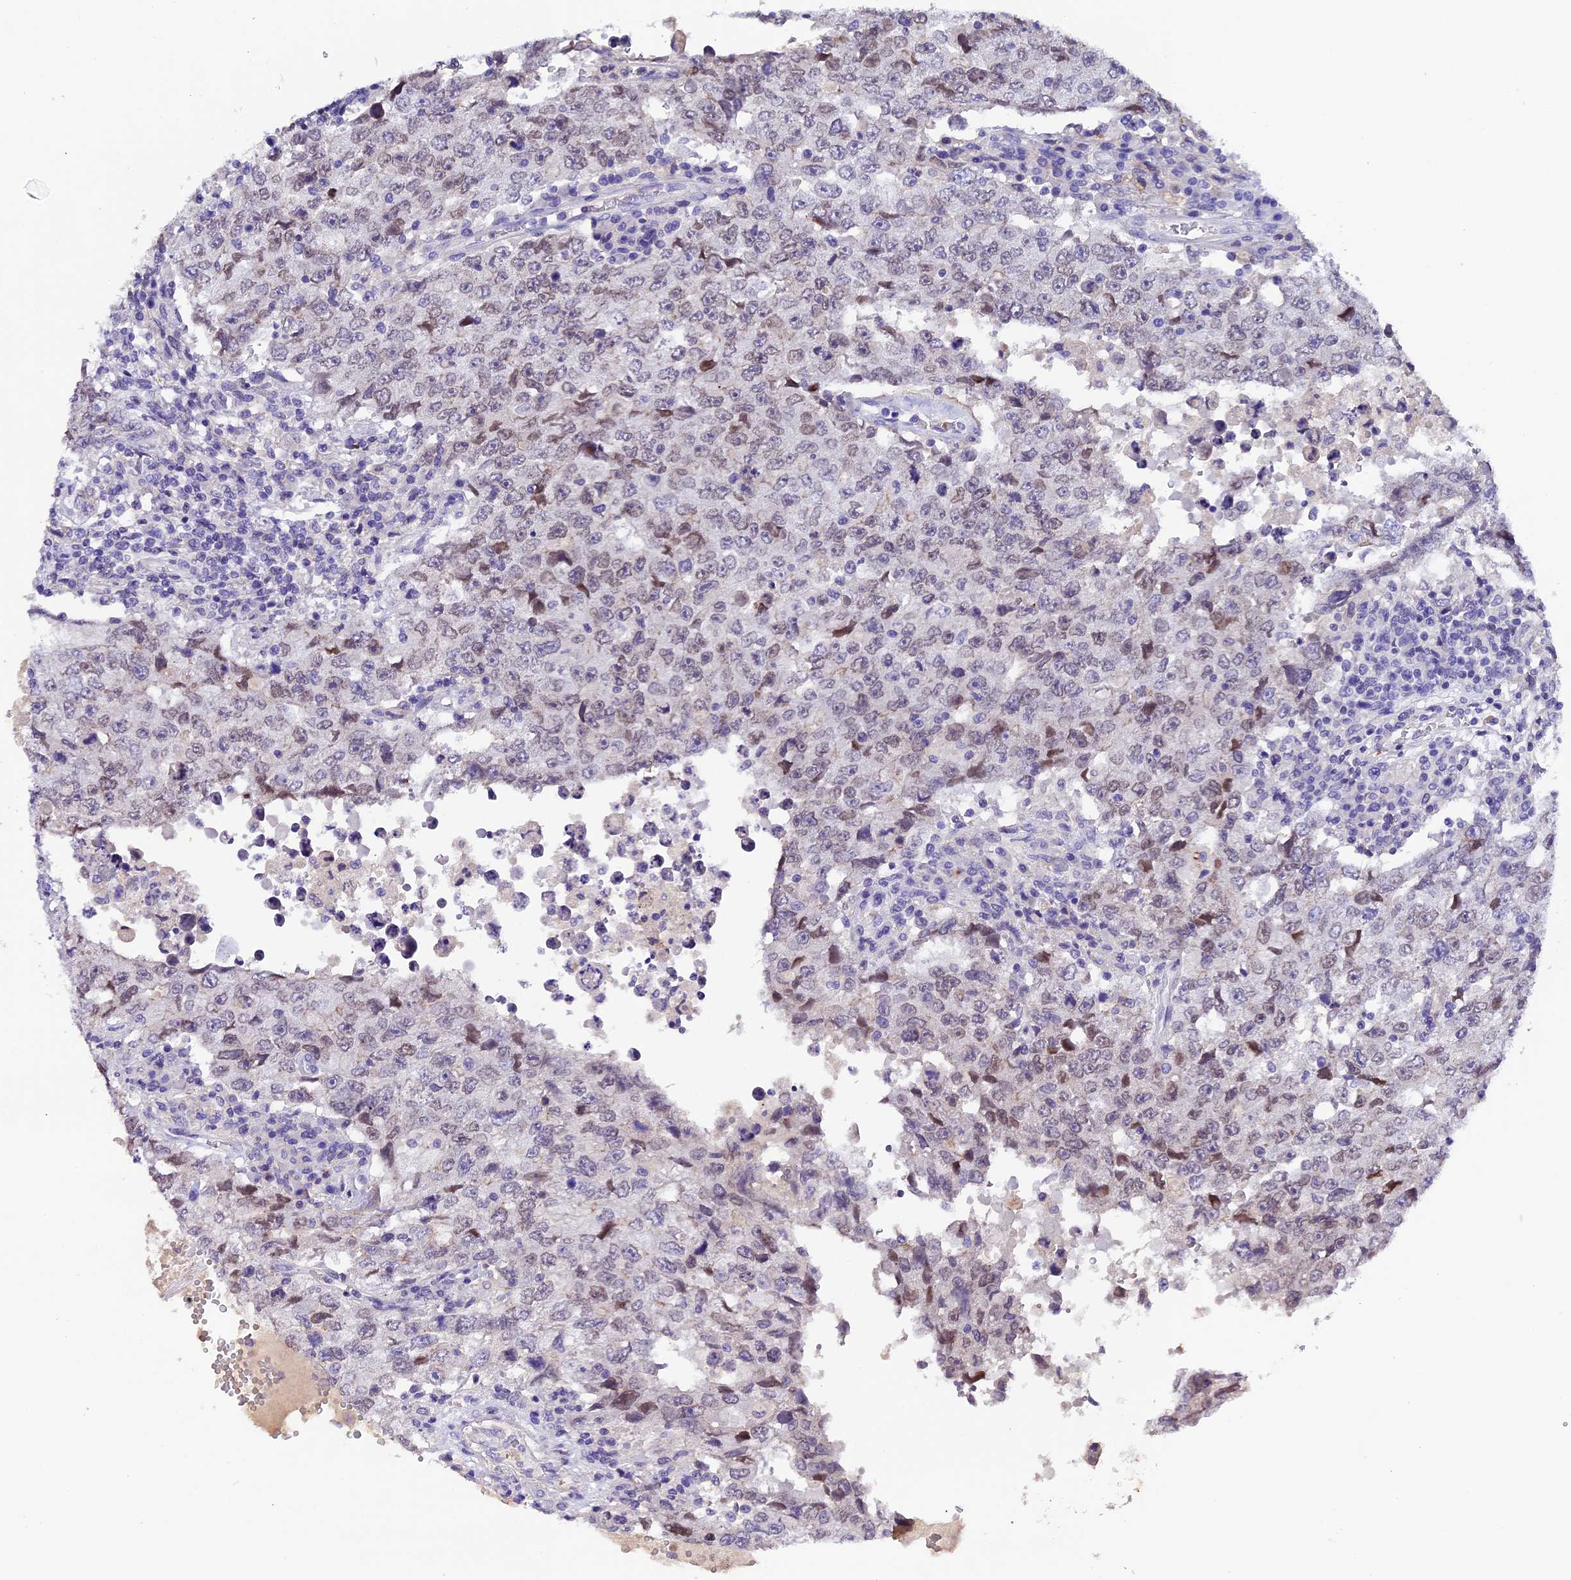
{"staining": {"intensity": "negative", "quantity": "none", "location": "none"}, "tissue": "testis cancer", "cell_type": "Tumor cells", "image_type": "cancer", "snomed": [{"axis": "morphology", "description": "Carcinoma, Embryonal, NOS"}, {"axis": "topography", "description": "Testis"}], "caption": "Tumor cells show no significant protein expression in testis cancer.", "gene": "MEX3B", "patient": {"sex": "male", "age": 26}}